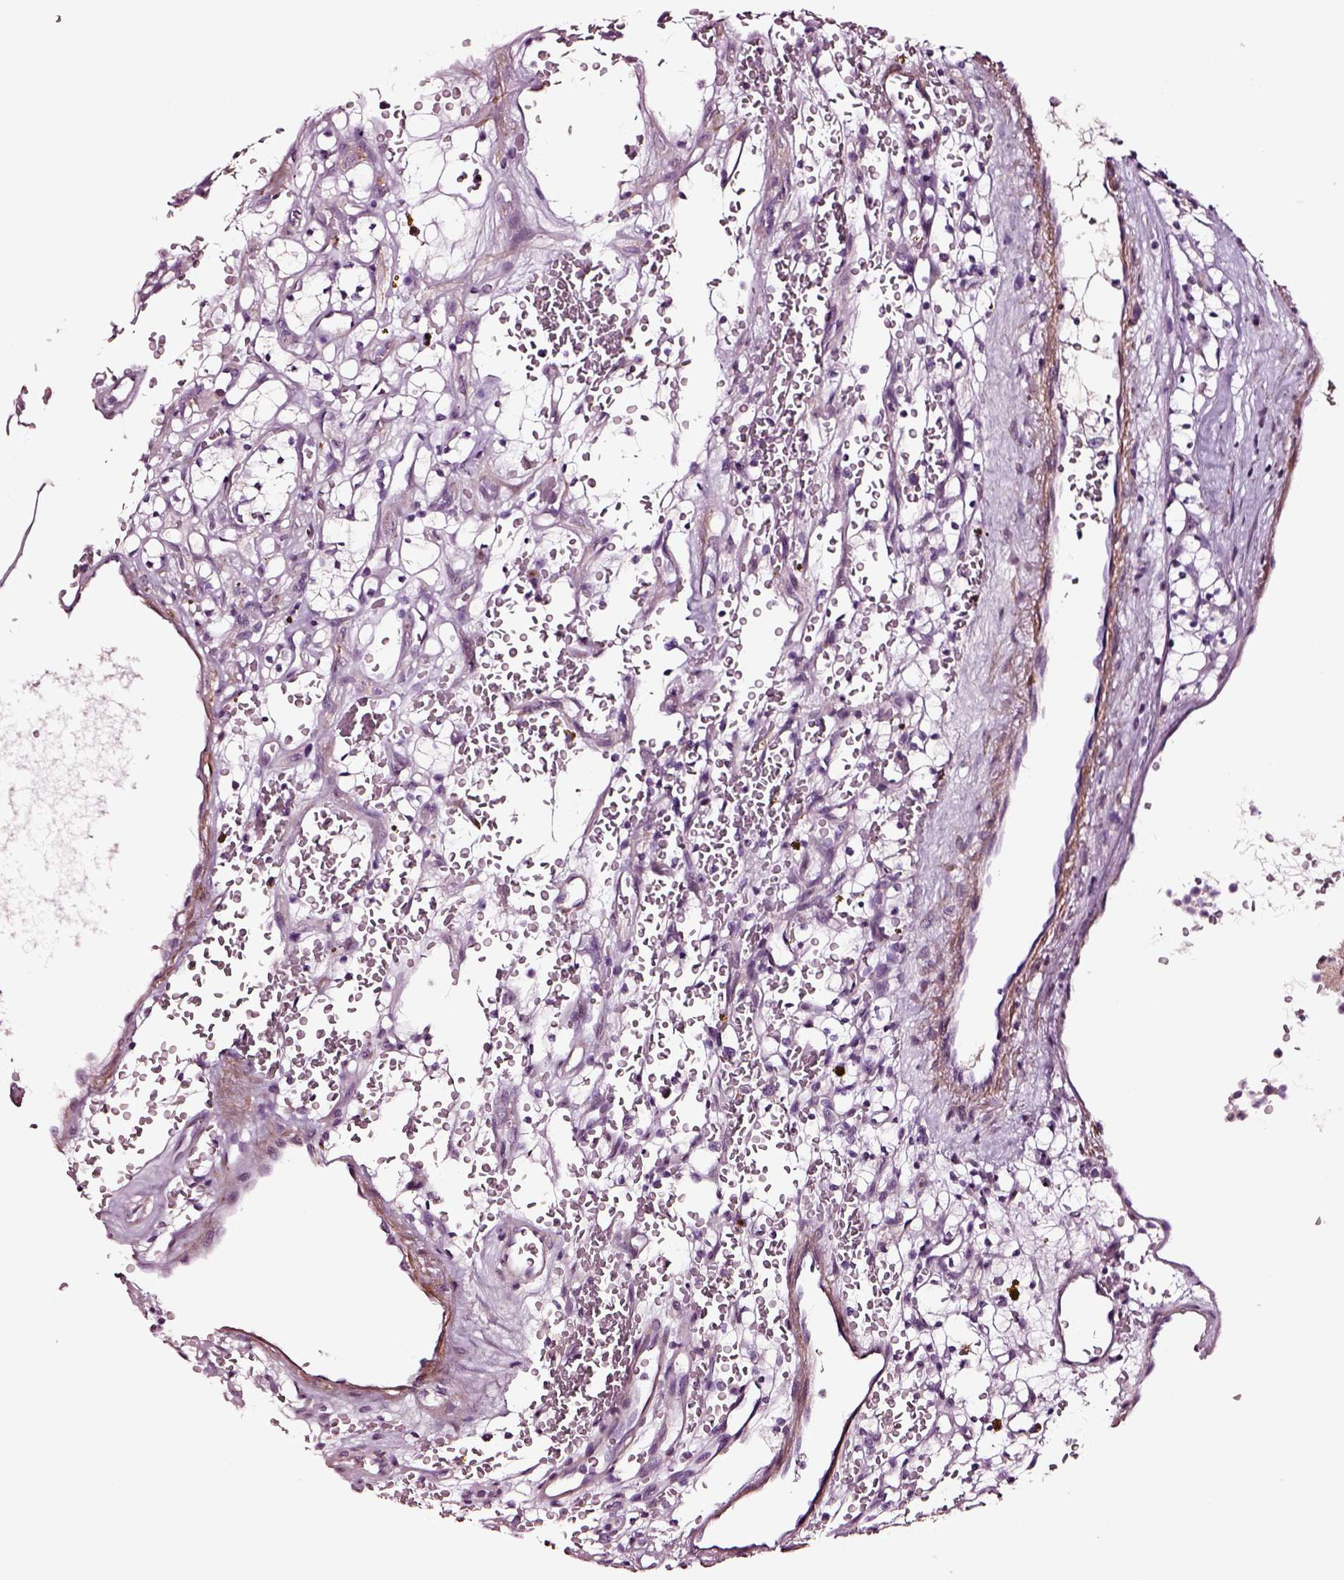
{"staining": {"intensity": "negative", "quantity": "none", "location": "none"}, "tissue": "renal cancer", "cell_type": "Tumor cells", "image_type": "cancer", "snomed": [{"axis": "morphology", "description": "Adenocarcinoma, NOS"}, {"axis": "topography", "description": "Kidney"}], "caption": "Tumor cells are negative for brown protein staining in adenocarcinoma (renal).", "gene": "SOX10", "patient": {"sex": "female", "age": 64}}